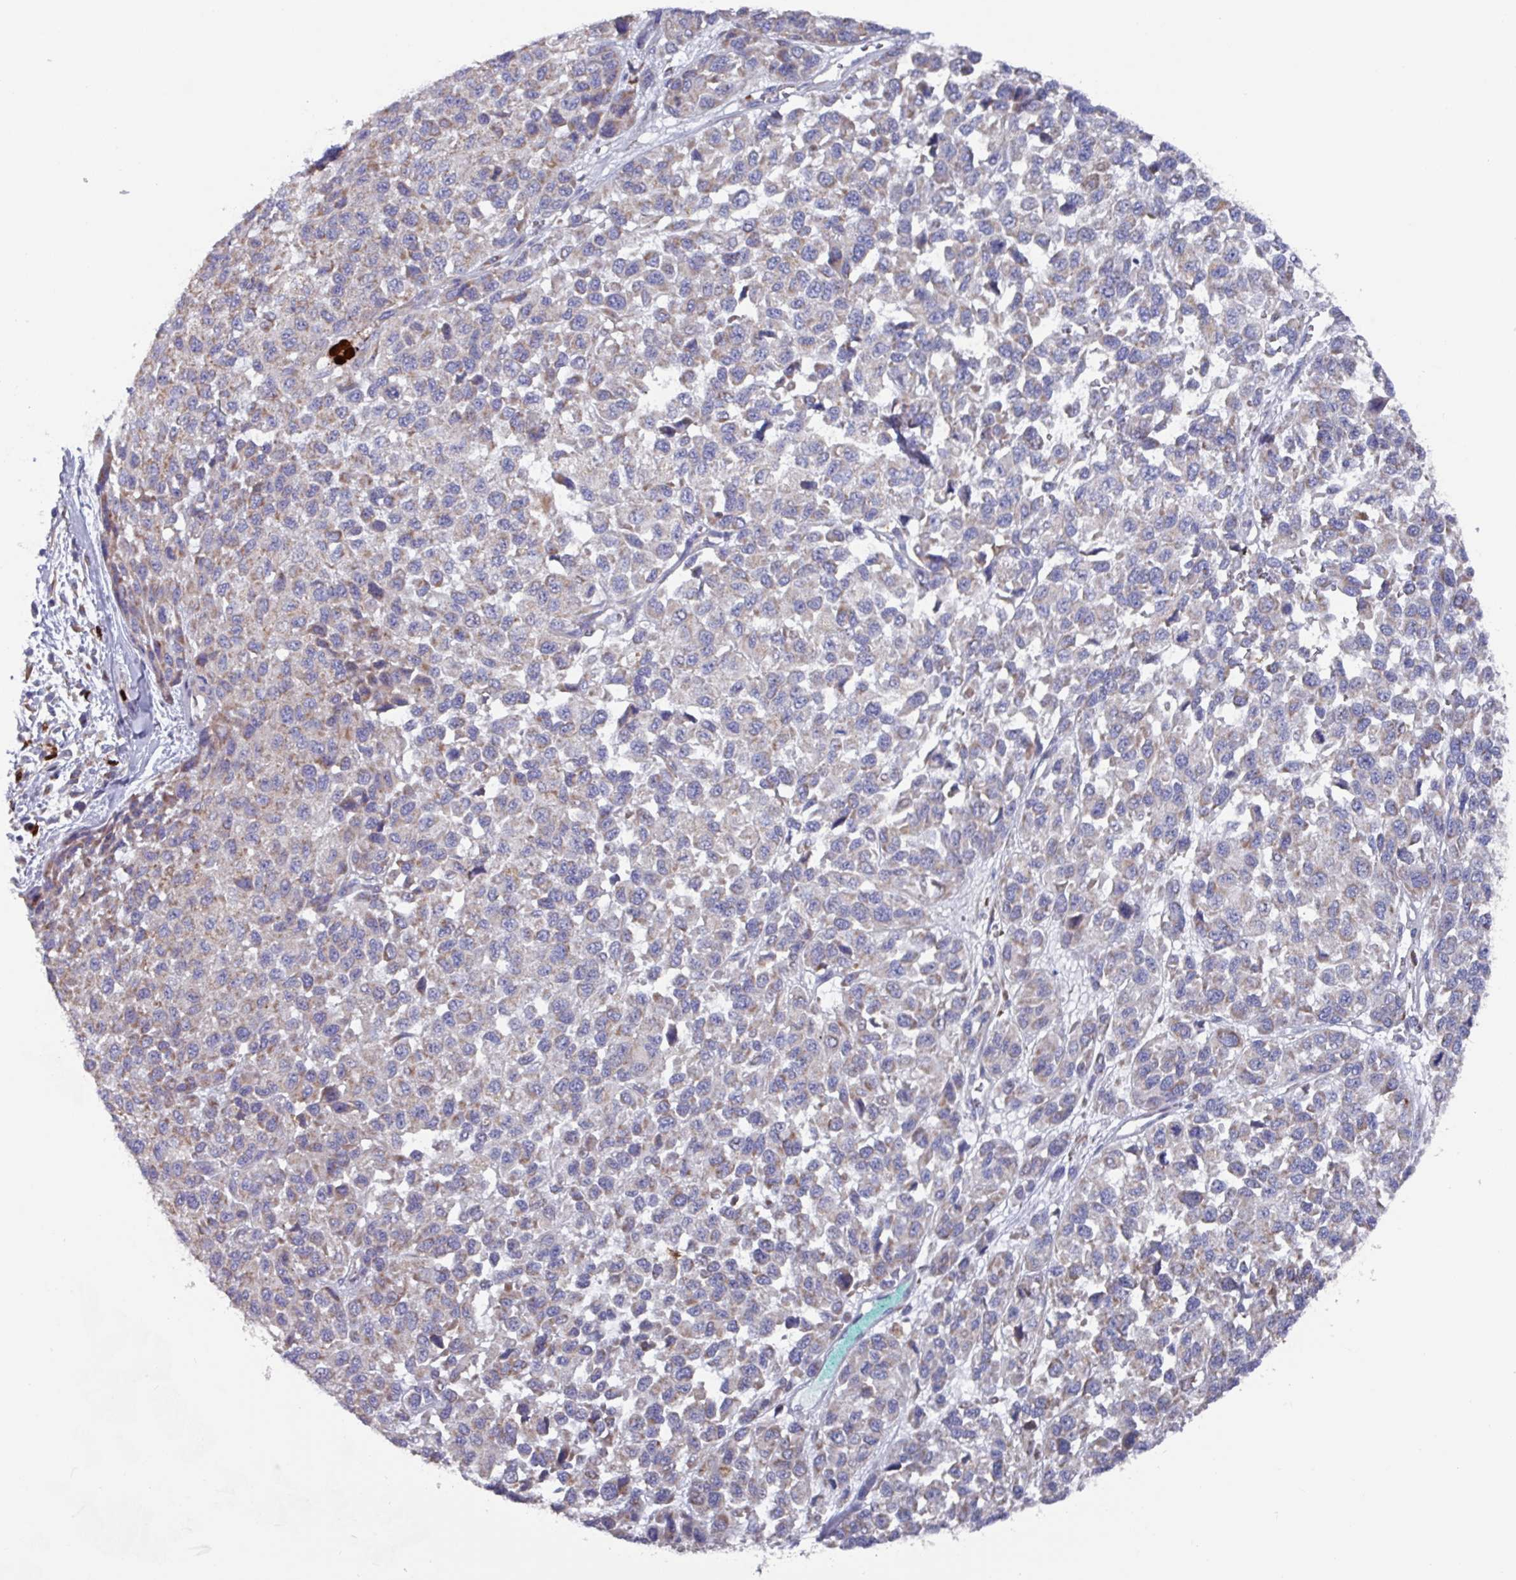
{"staining": {"intensity": "weak", "quantity": ">75%", "location": "cytoplasmic/membranous"}, "tissue": "melanoma", "cell_type": "Tumor cells", "image_type": "cancer", "snomed": [{"axis": "morphology", "description": "Malignant melanoma, NOS"}, {"axis": "topography", "description": "Skin"}], "caption": "A histopathology image of human malignant melanoma stained for a protein shows weak cytoplasmic/membranous brown staining in tumor cells. (DAB (3,3'-diaminobenzidine) IHC with brightfield microscopy, high magnification).", "gene": "UQCC2", "patient": {"sex": "male", "age": 62}}